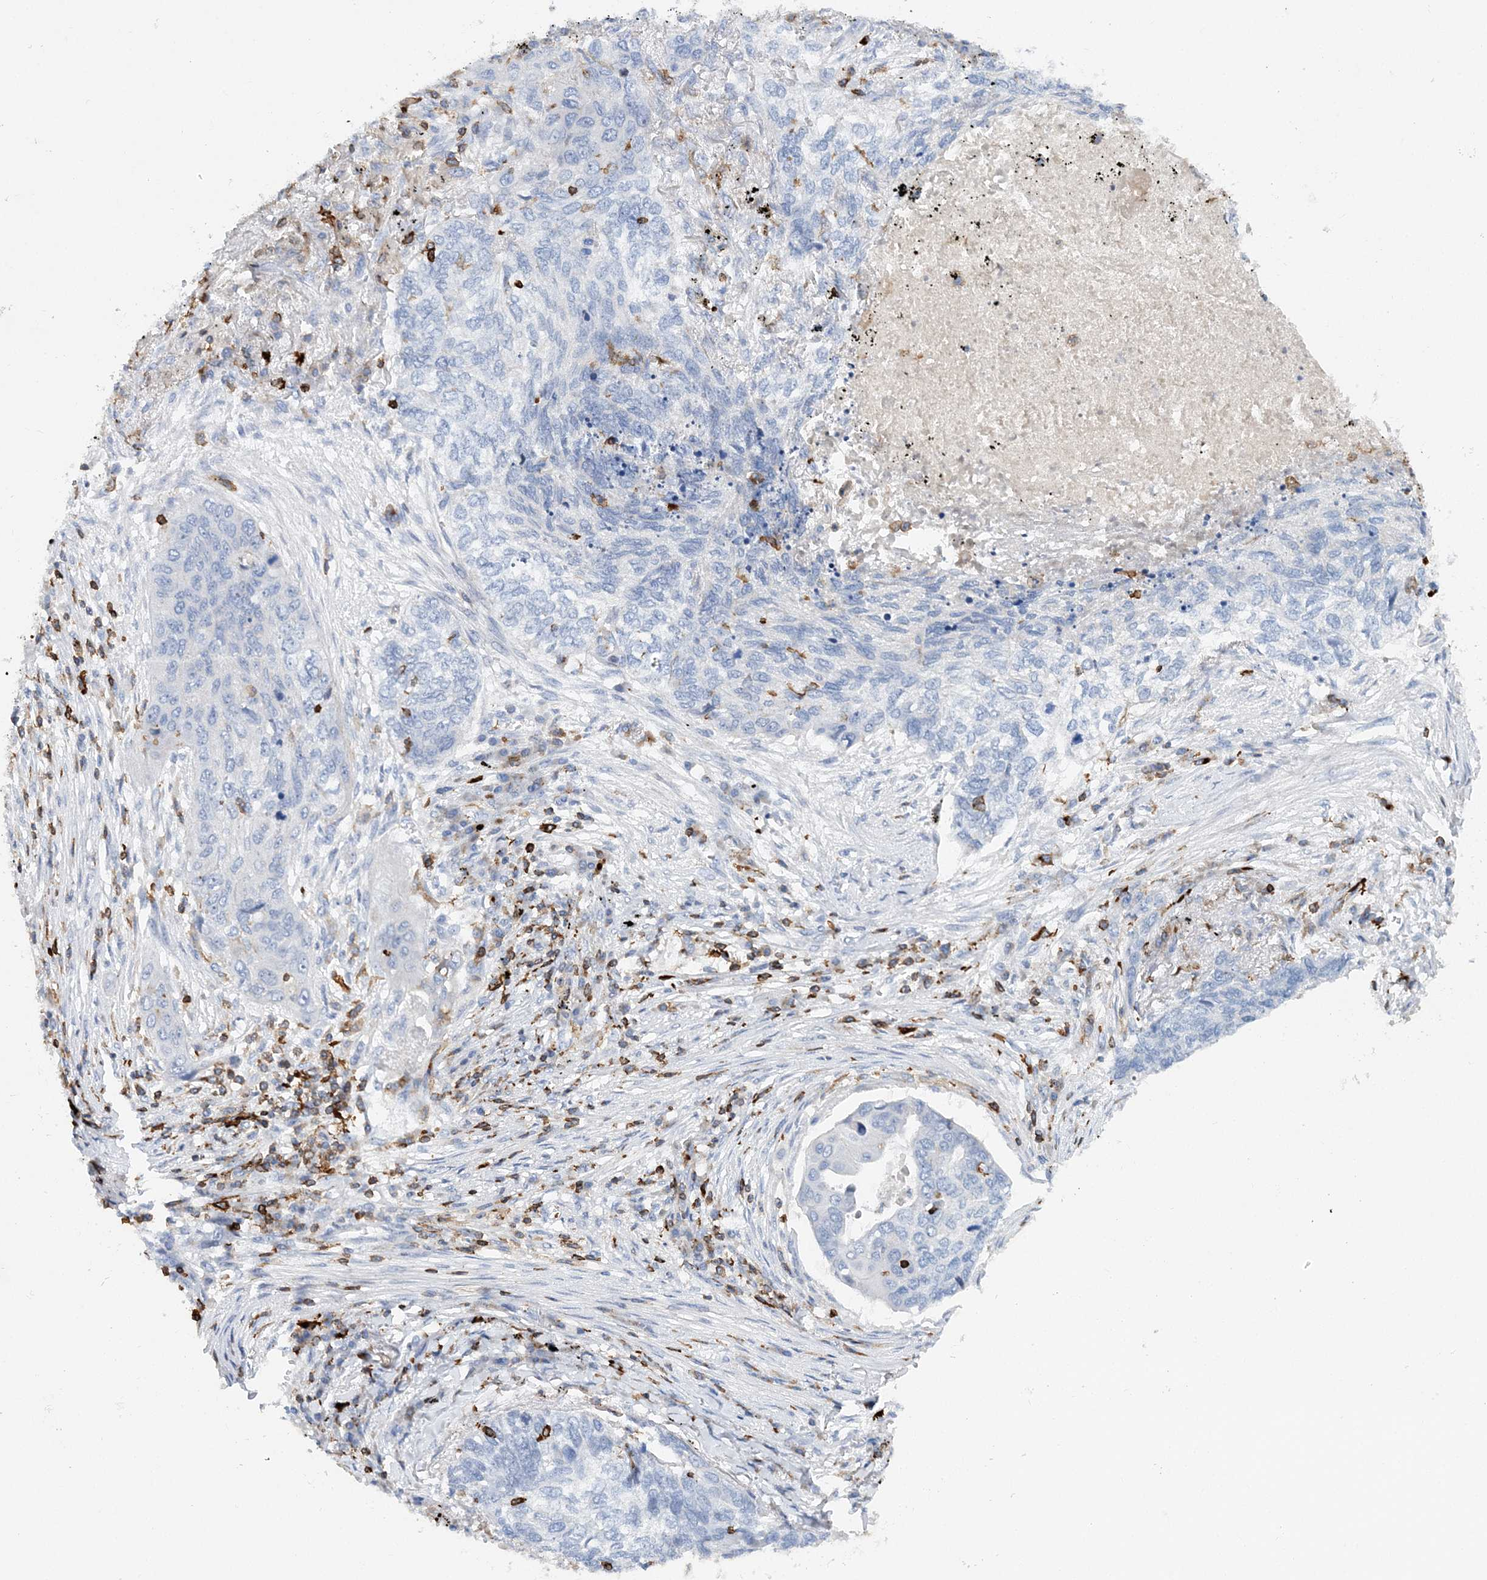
{"staining": {"intensity": "negative", "quantity": "none", "location": "none"}, "tissue": "lung cancer", "cell_type": "Tumor cells", "image_type": "cancer", "snomed": [{"axis": "morphology", "description": "Squamous cell carcinoma, NOS"}, {"axis": "topography", "description": "Lung"}], "caption": "The micrograph exhibits no significant positivity in tumor cells of lung squamous cell carcinoma.", "gene": "PRMT9", "patient": {"sex": "female", "age": 63}}